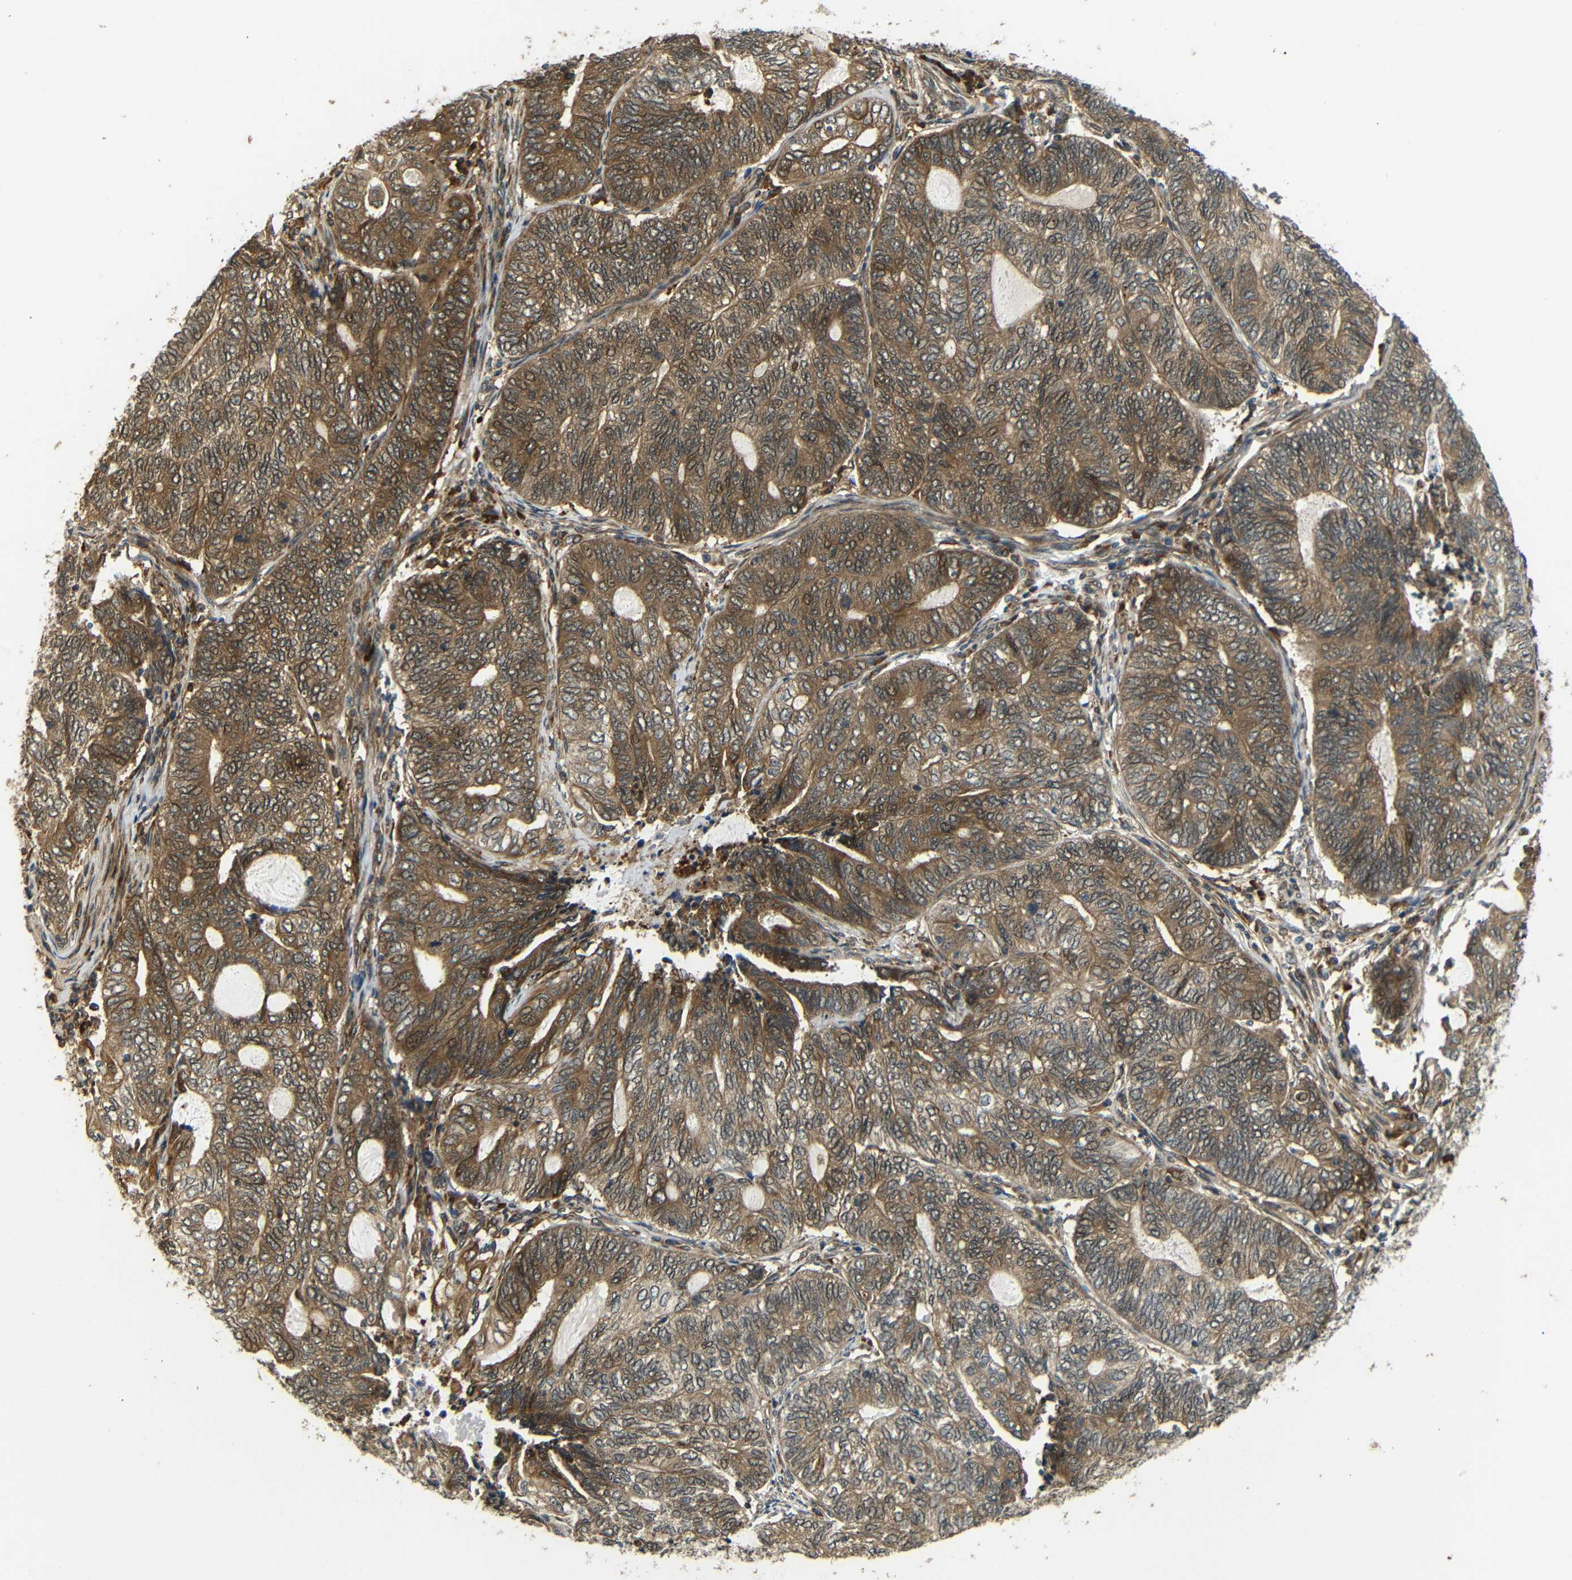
{"staining": {"intensity": "moderate", "quantity": ">75%", "location": "cytoplasmic/membranous"}, "tissue": "endometrial cancer", "cell_type": "Tumor cells", "image_type": "cancer", "snomed": [{"axis": "morphology", "description": "Adenocarcinoma, NOS"}, {"axis": "topography", "description": "Uterus"}, {"axis": "topography", "description": "Endometrium"}], "caption": "Endometrial adenocarcinoma stained for a protein displays moderate cytoplasmic/membranous positivity in tumor cells.", "gene": "EPHB2", "patient": {"sex": "female", "age": 70}}